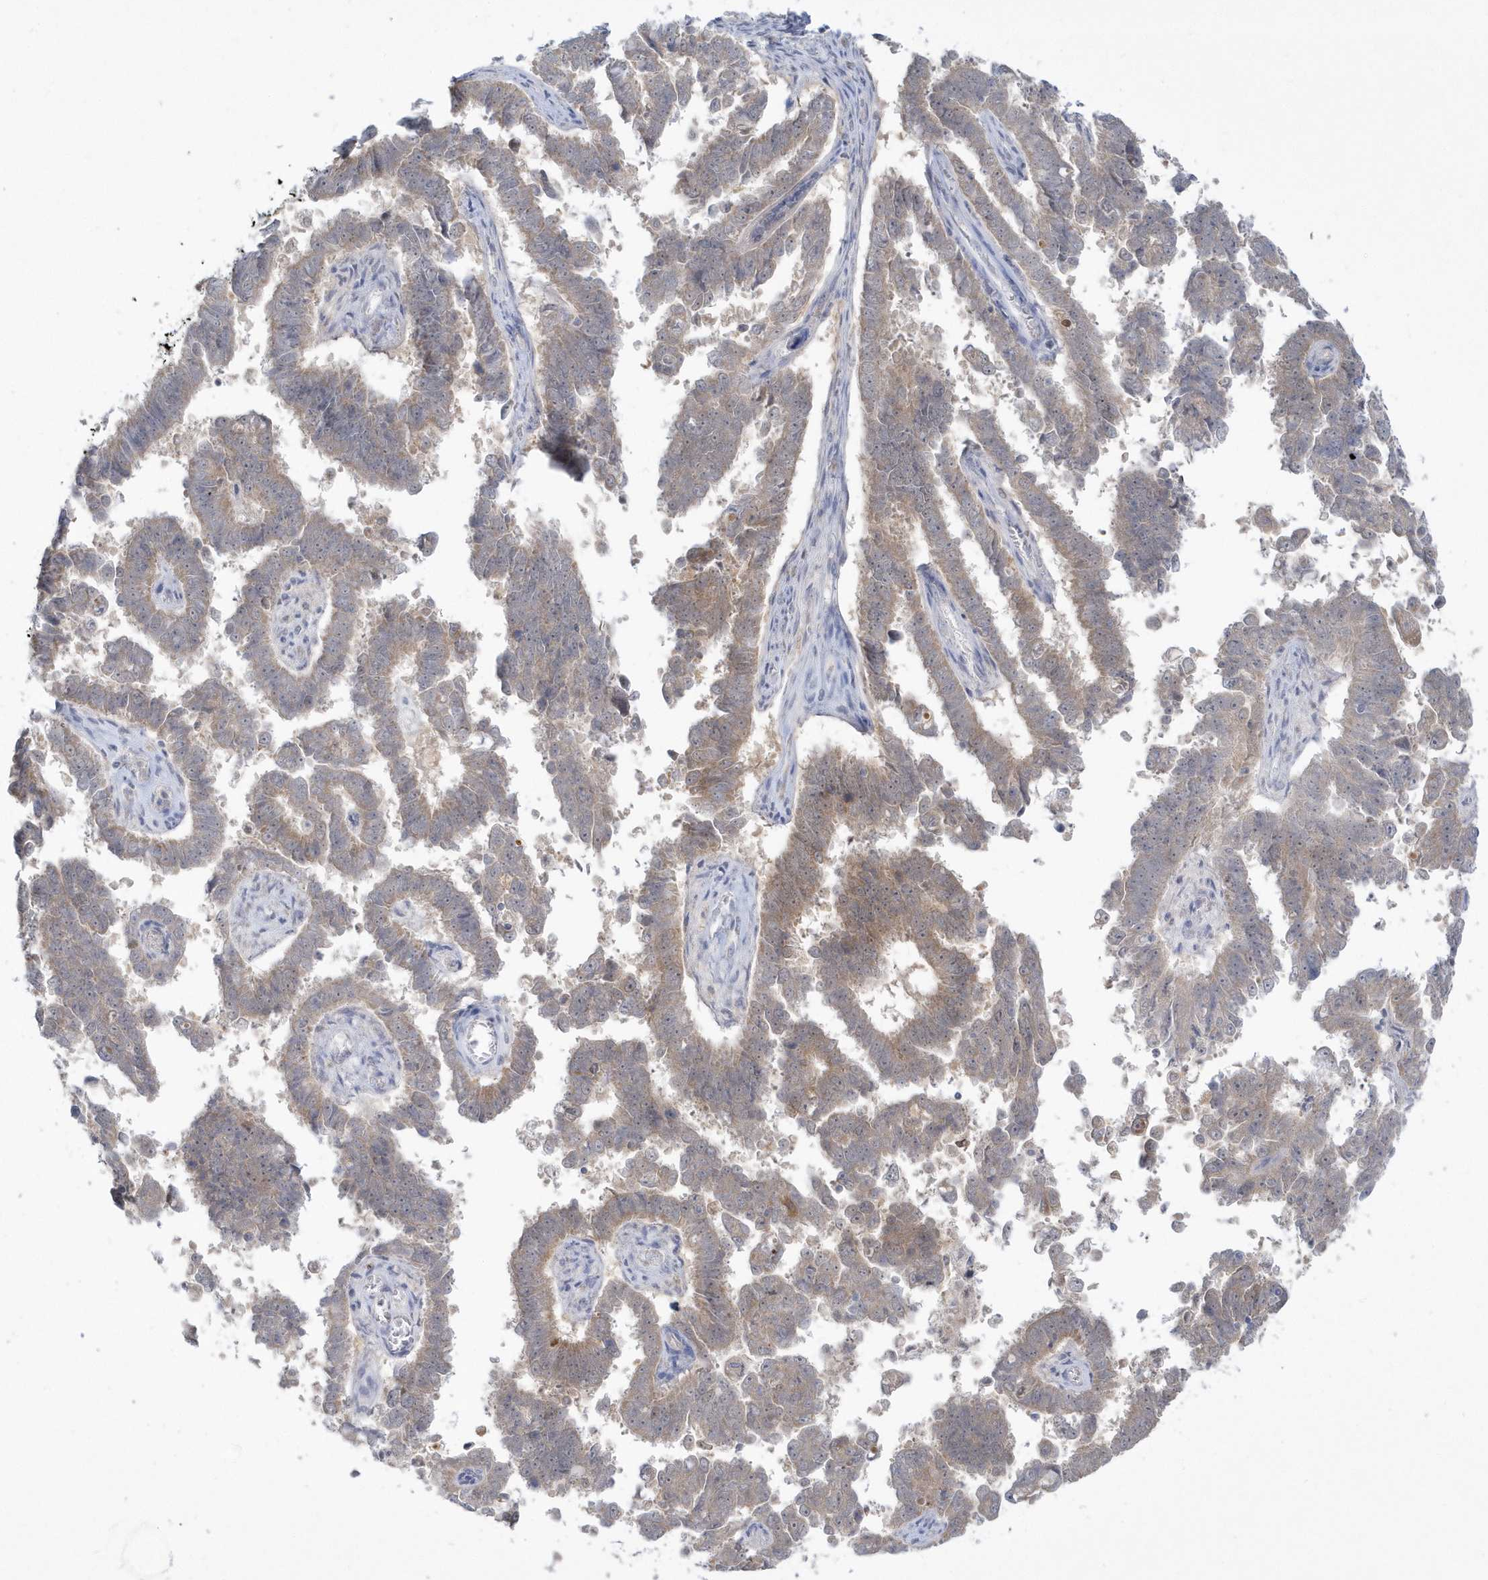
{"staining": {"intensity": "moderate", "quantity": "25%-75%", "location": "cytoplasmic/membranous"}, "tissue": "endometrial cancer", "cell_type": "Tumor cells", "image_type": "cancer", "snomed": [{"axis": "morphology", "description": "Adenocarcinoma, NOS"}, {"axis": "topography", "description": "Endometrium"}], "caption": "Approximately 25%-75% of tumor cells in human adenocarcinoma (endometrial) demonstrate moderate cytoplasmic/membranous protein positivity as visualized by brown immunohistochemical staining.", "gene": "PCBD1", "patient": {"sex": "female", "age": 75}}